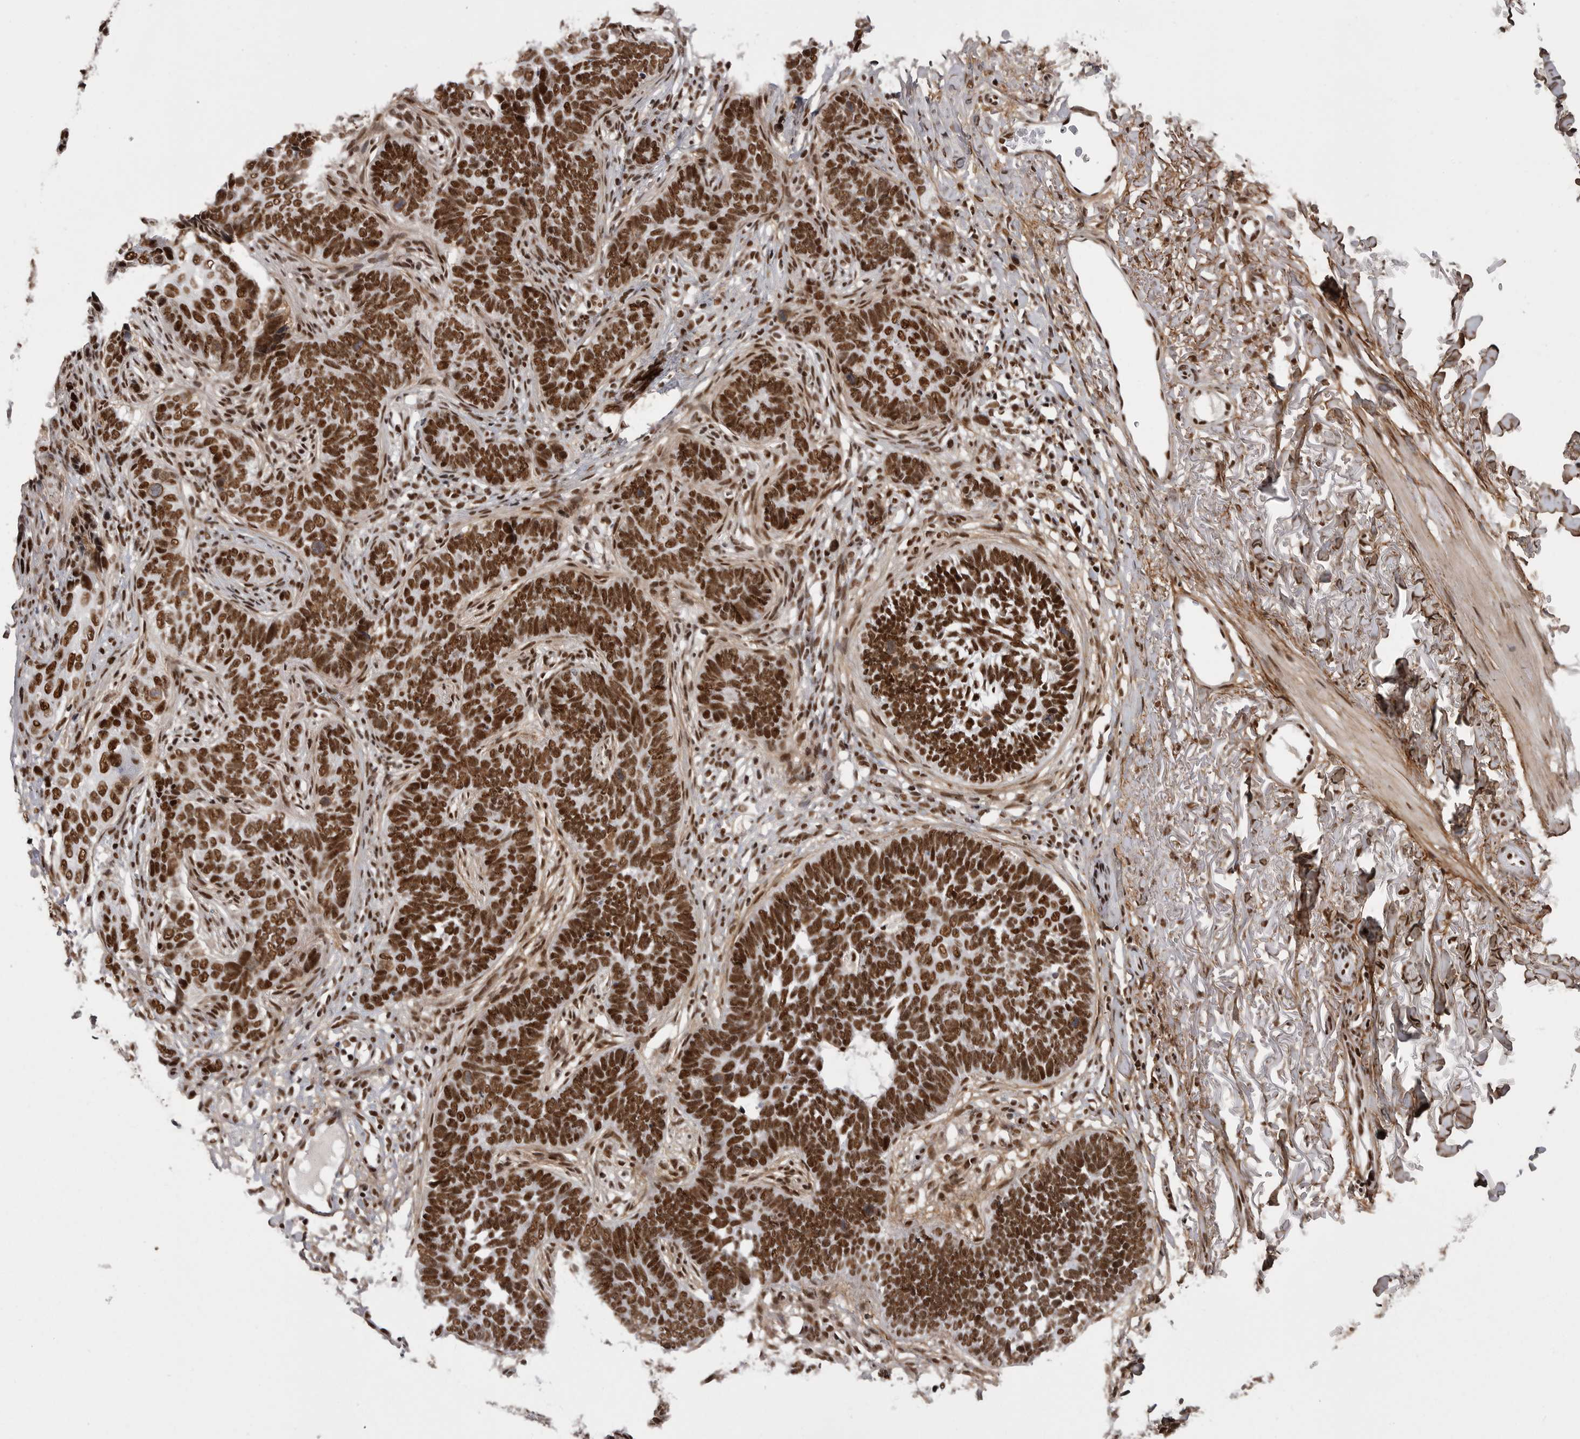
{"staining": {"intensity": "strong", "quantity": ">75%", "location": "nuclear"}, "tissue": "skin cancer", "cell_type": "Tumor cells", "image_type": "cancer", "snomed": [{"axis": "morphology", "description": "Normal tissue, NOS"}, {"axis": "morphology", "description": "Basal cell carcinoma"}, {"axis": "topography", "description": "Skin"}], "caption": "Skin cancer tissue shows strong nuclear positivity in about >75% of tumor cells (Brightfield microscopy of DAB IHC at high magnification).", "gene": "PPP1R8", "patient": {"sex": "male", "age": 77}}